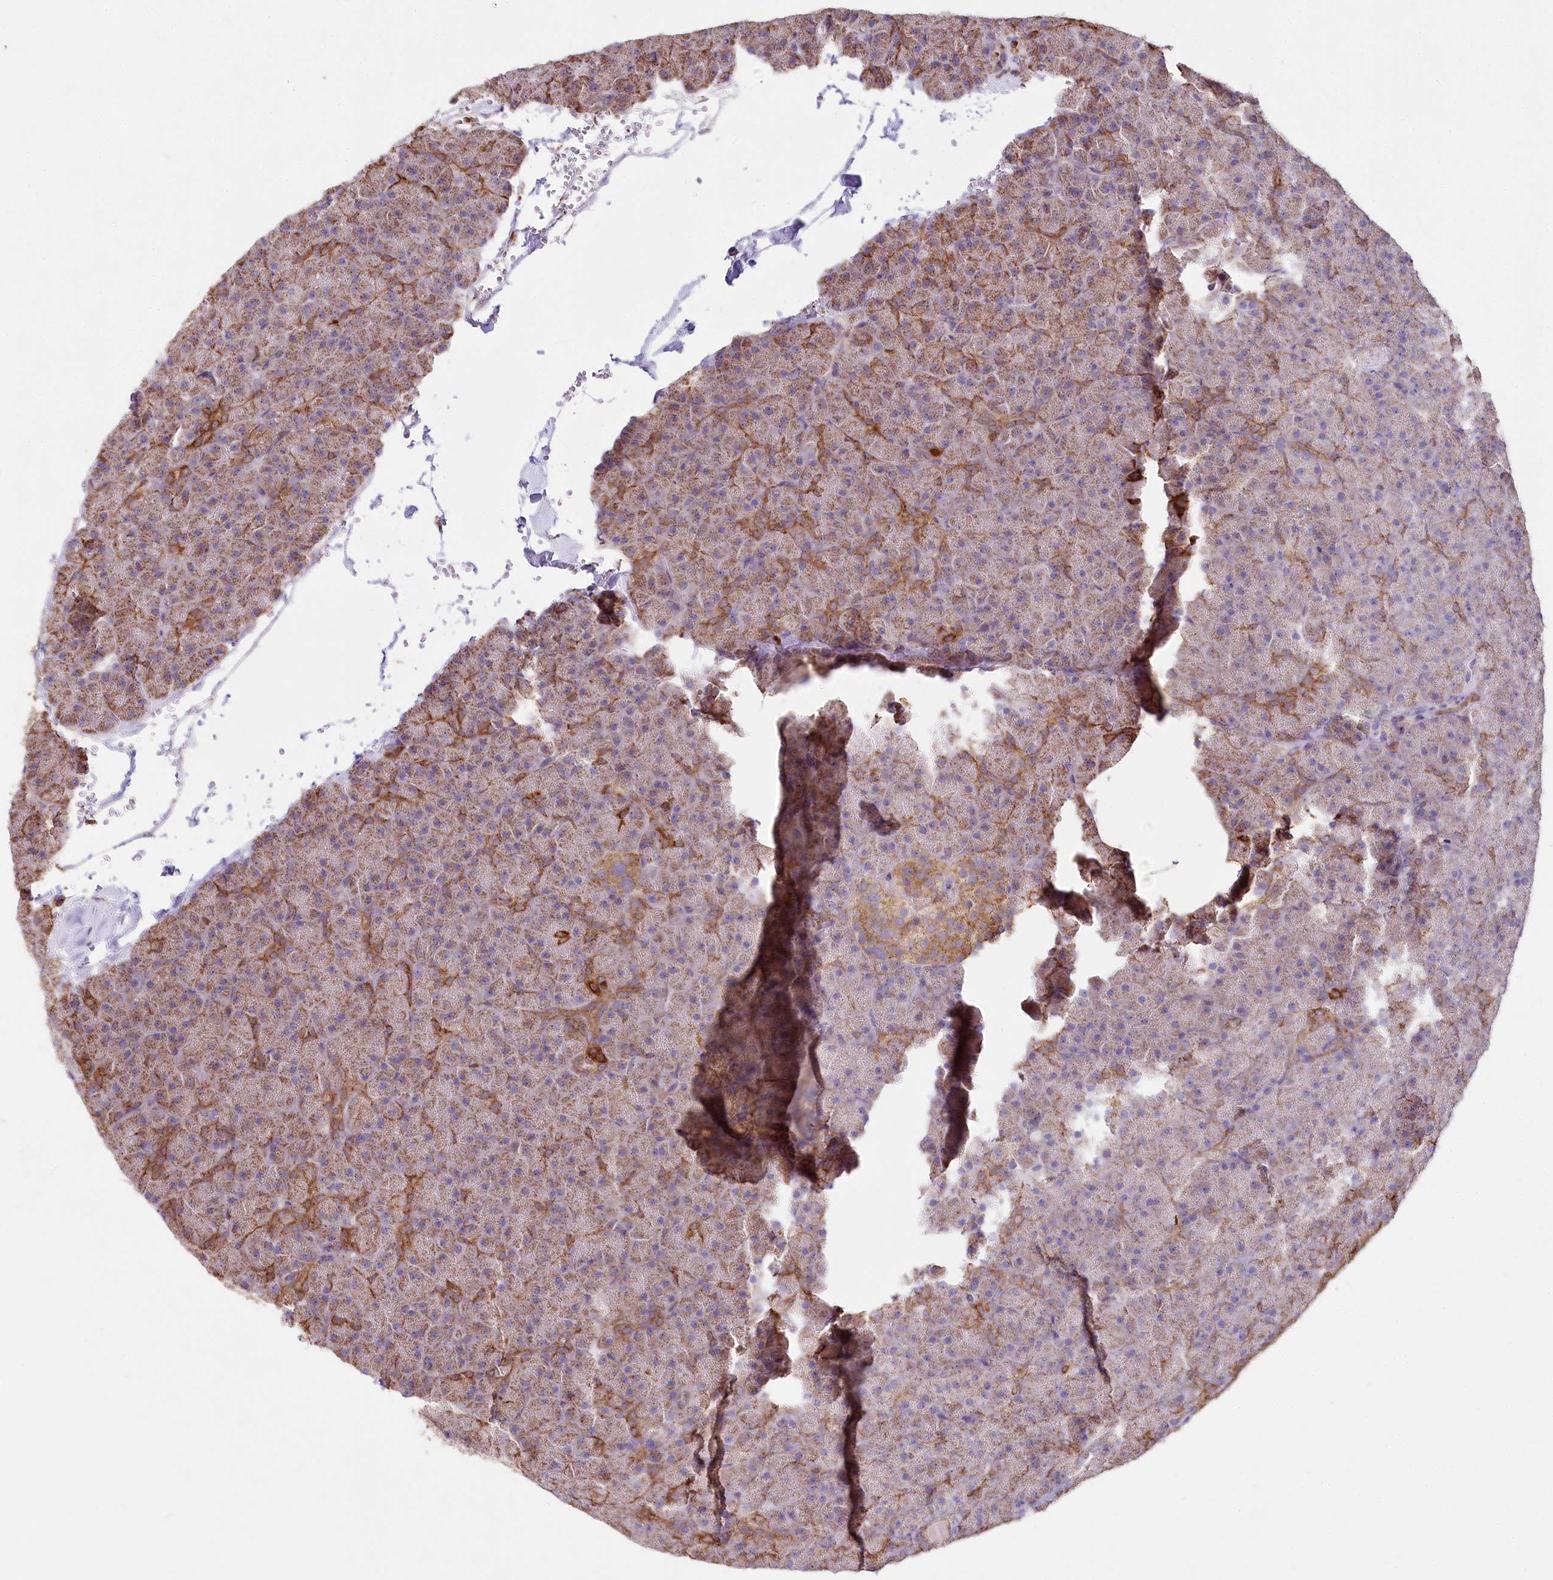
{"staining": {"intensity": "moderate", "quantity": ">75%", "location": "cytoplasmic/membranous"}, "tissue": "pancreas", "cell_type": "Exocrine glandular cells", "image_type": "normal", "snomed": [{"axis": "morphology", "description": "Normal tissue, NOS"}, {"axis": "topography", "description": "Pancreas"}], "caption": "Protein staining of unremarkable pancreas reveals moderate cytoplasmic/membranous staining in approximately >75% of exocrine glandular cells.", "gene": "TASOR2", "patient": {"sex": "male", "age": 36}}